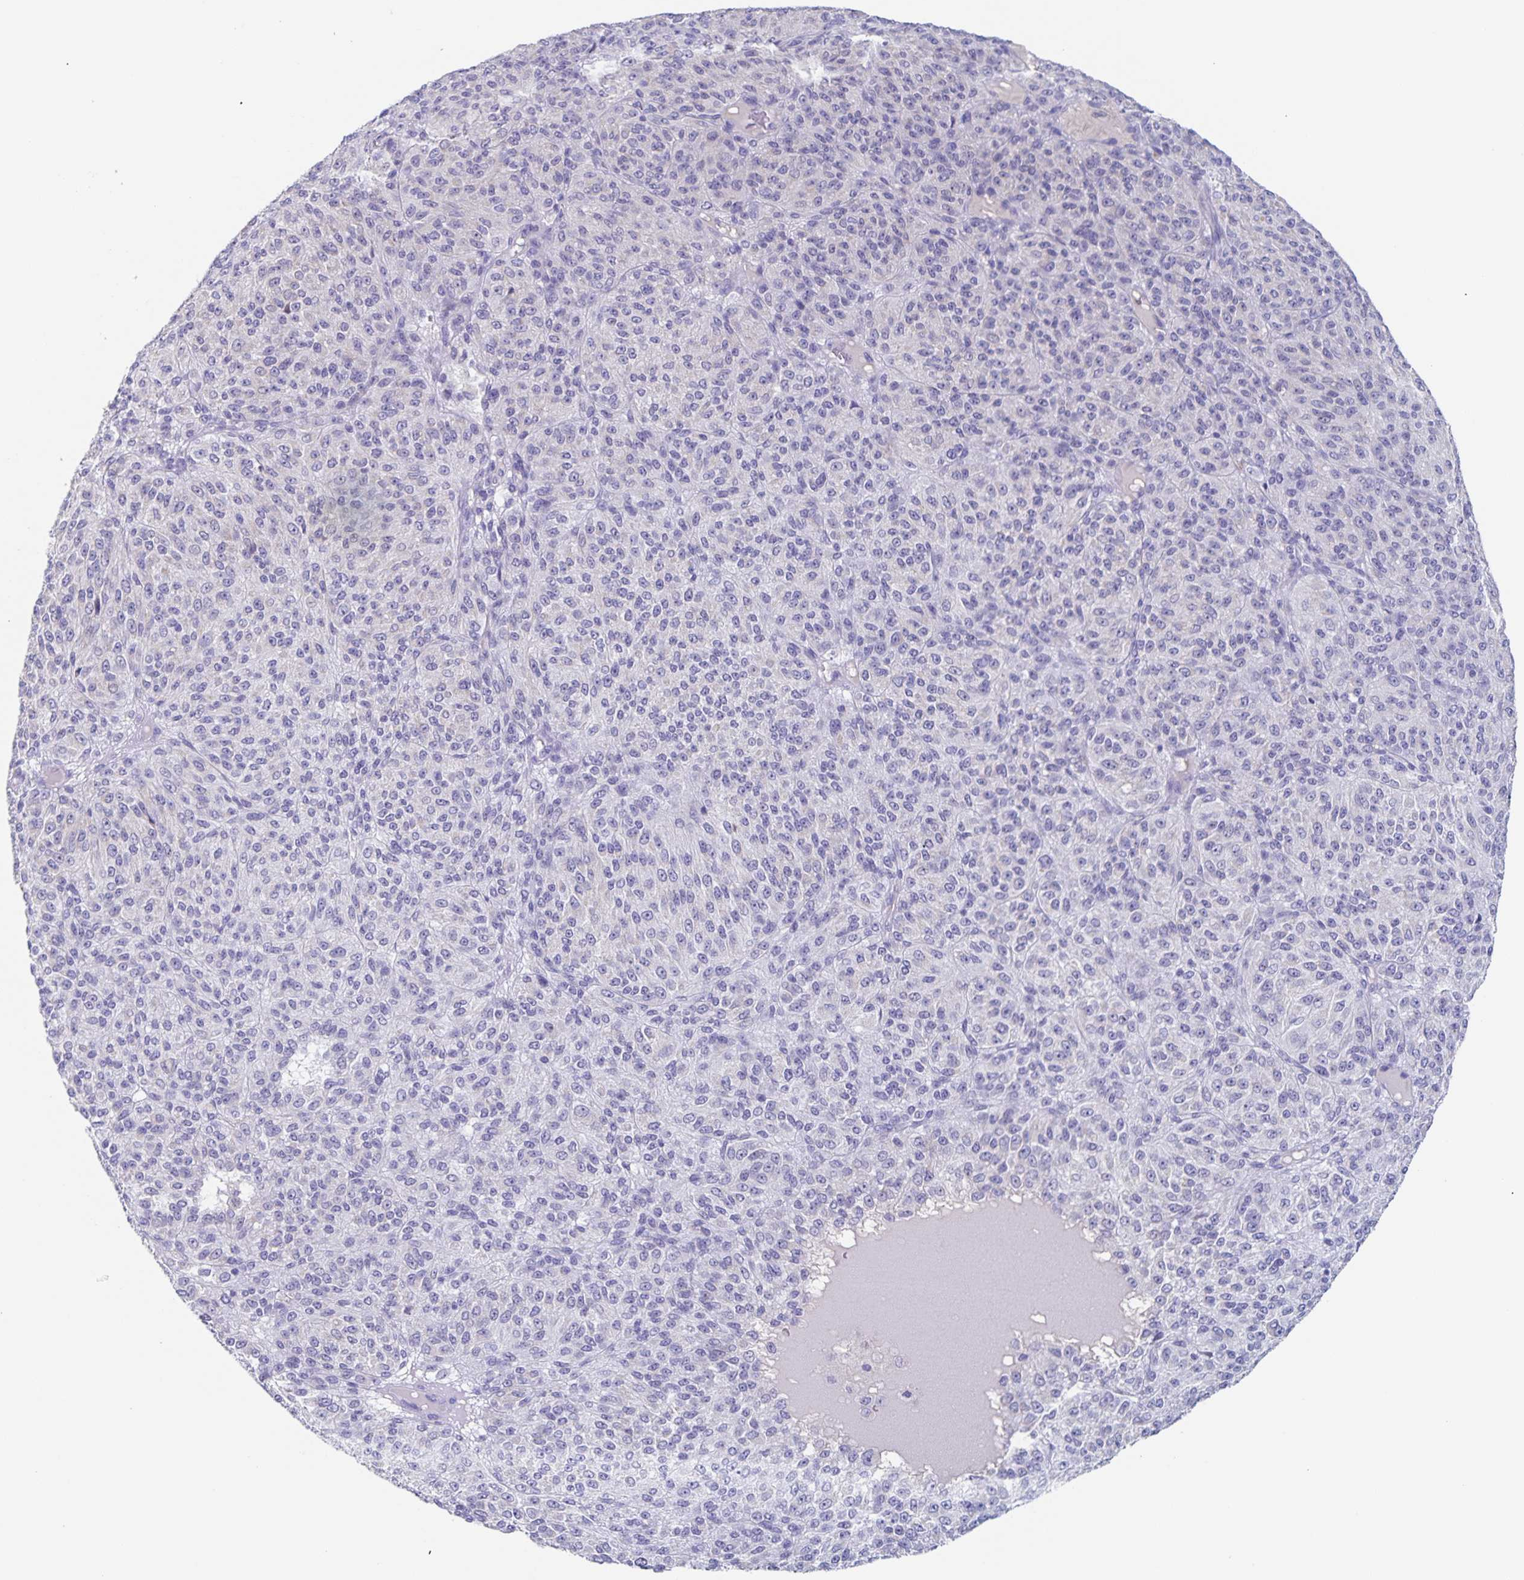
{"staining": {"intensity": "negative", "quantity": "none", "location": "none"}, "tissue": "melanoma", "cell_type": "Tumor cells", "image_type": "cancer", "snomed": [{"axis": "morphology", "description": "Malignant melanoma, Metastatic site"}, {"axis": "topography", "description": "Brain"}], "caption": "Malignant melanoma (metastatic site) stained for a protein using immunohistochemistry (IHC) demonstrates no staining tumor cells.", "gene": "RPL36A", "patient": {"sex": "female", "age": 56}}